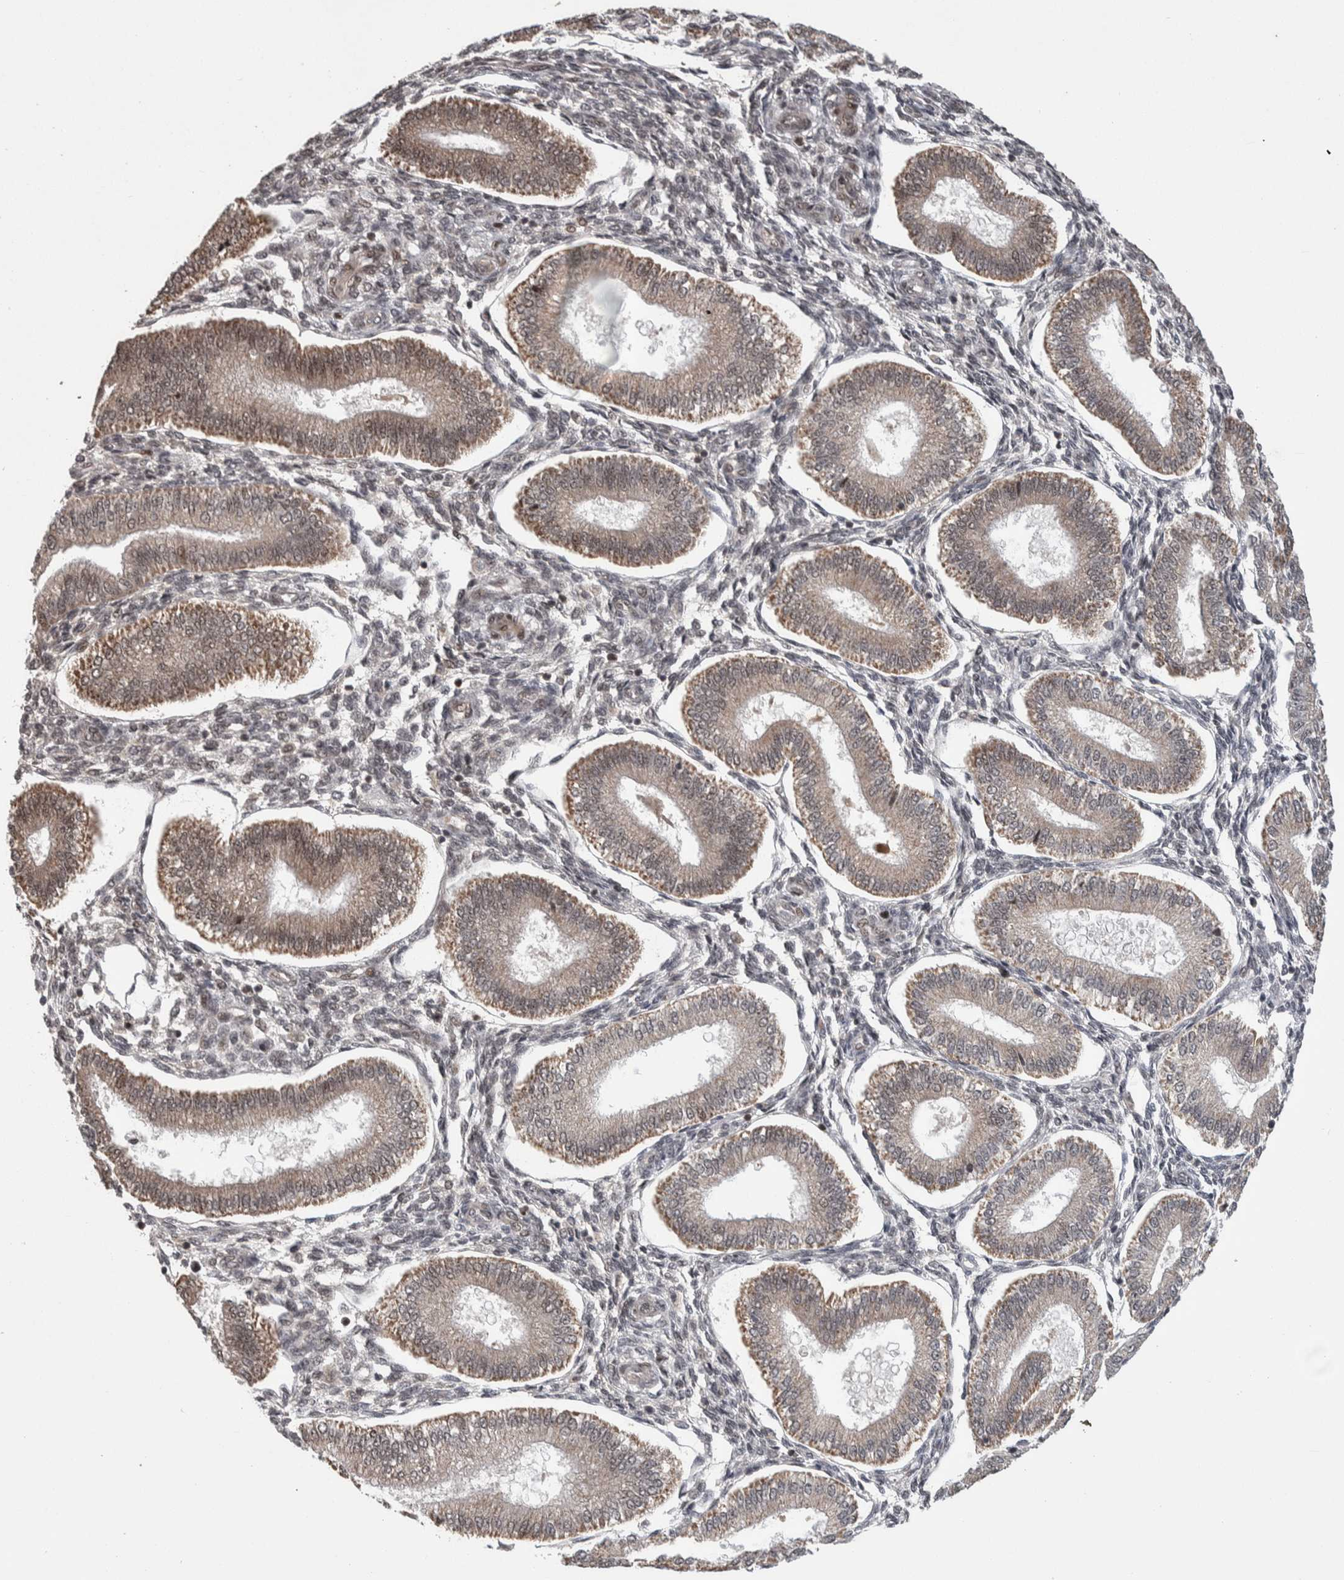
{"staining": {"intensity": "weak", "quantity": "<25%", "location": "nuclear"}, "tissue": "endometrium", "cell_type": "Cells in endometrial stroma", "image_type": "normal", "snomed": [{"axis": "morphology", "description": "Normal tissue, NOS"}, {"axis": "topography", "description": "Endometrium"}], "caption": "A high-resolution image shows IHC staining of unremarkable endometrium, which displays no significant staining in cells in endometrial stroma. (Immunohistochemistry, brightfield microscopy, high magnification).", "gene": "ZNF592", "patient": {"sex": "female", "age": 39}}